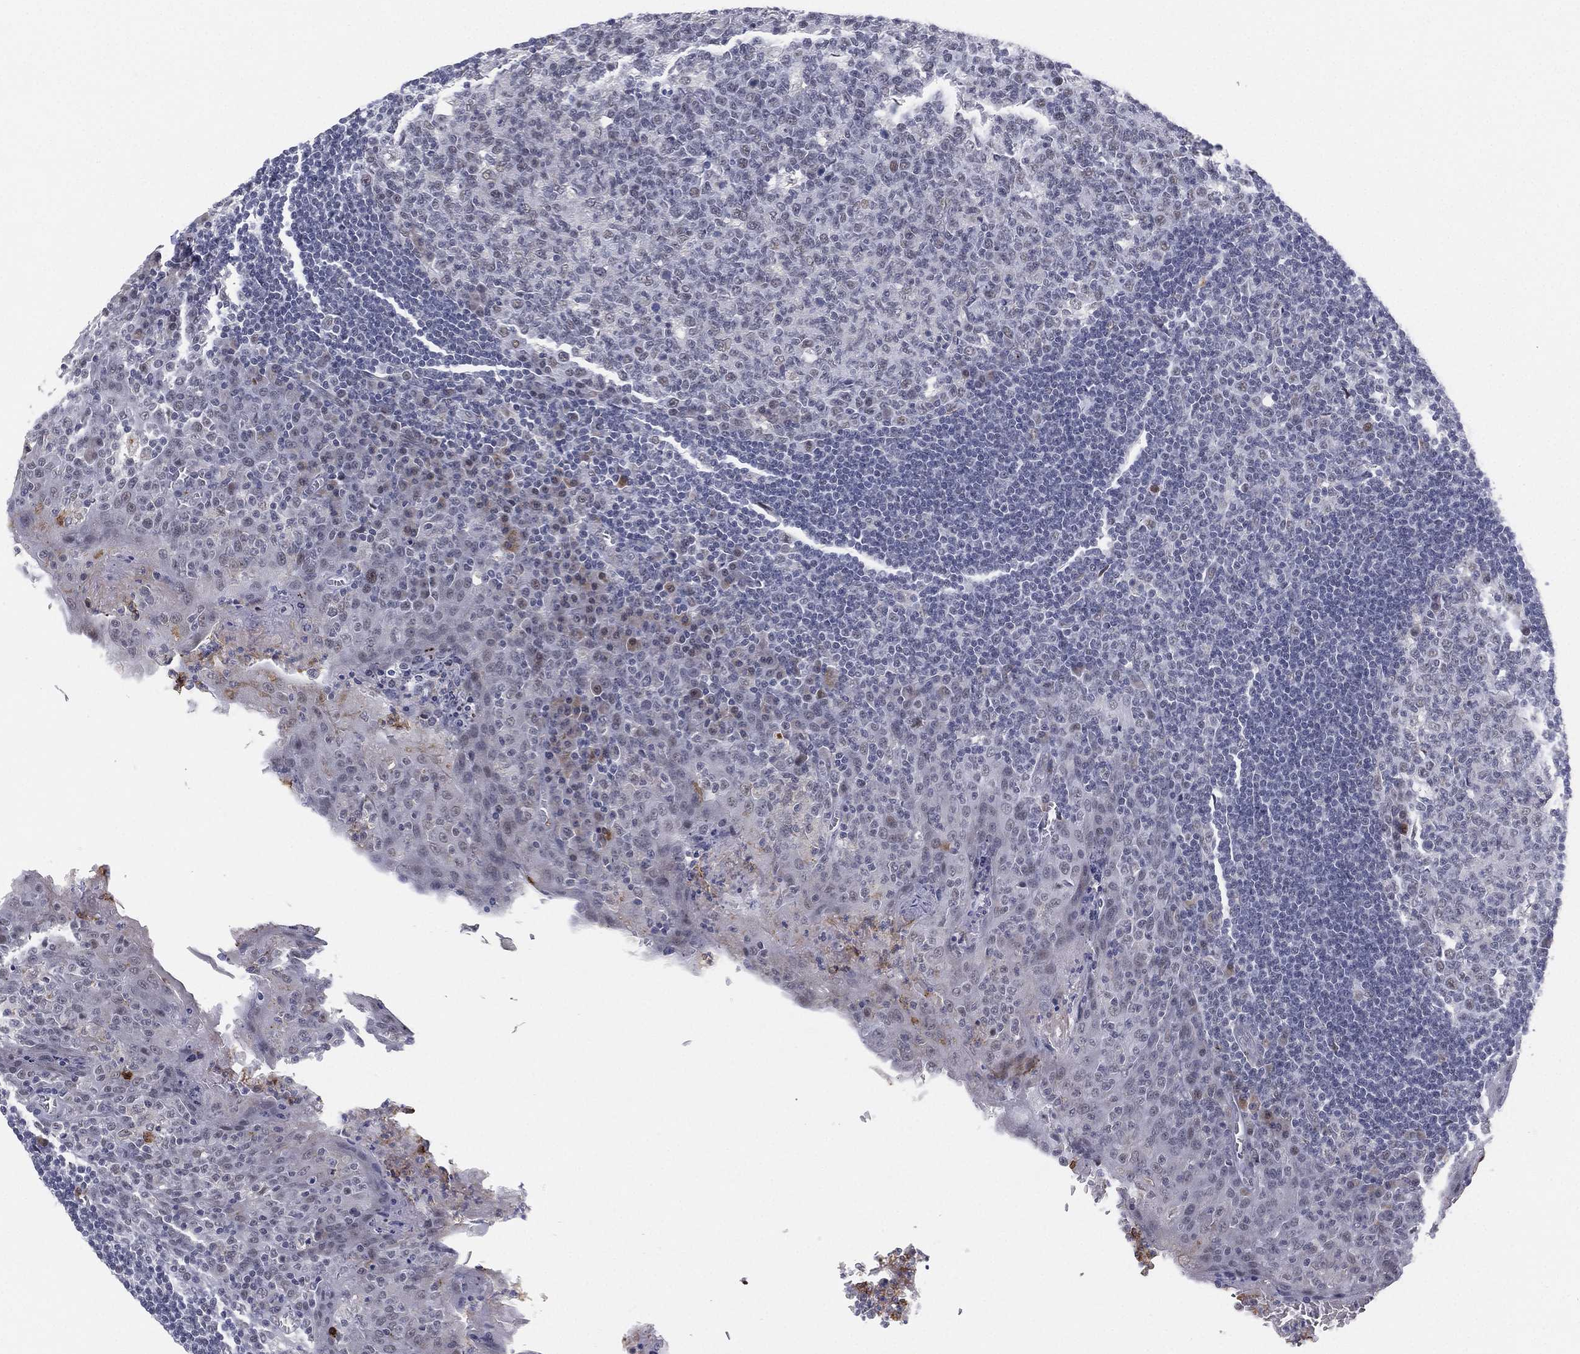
{"staining": {"intensity": "negative", "quantity": "none", "location": "none"}, "tissue": "tonsil", "cell_type": "Germinal center cells", "image_type": "normal", "snomed": [{"axis": "morphology", "description": "Normal tissue, NOS"}, {"axis": "topography", "description": "Tonsil"}], "caption": "Immunohistochemistry (IHC) micrograph of benign tonsil stained for a protein (brown), which shows no expression in germinal center cells.", "gene": "CD177", "patient": {"sex": "female", "age": 13}}